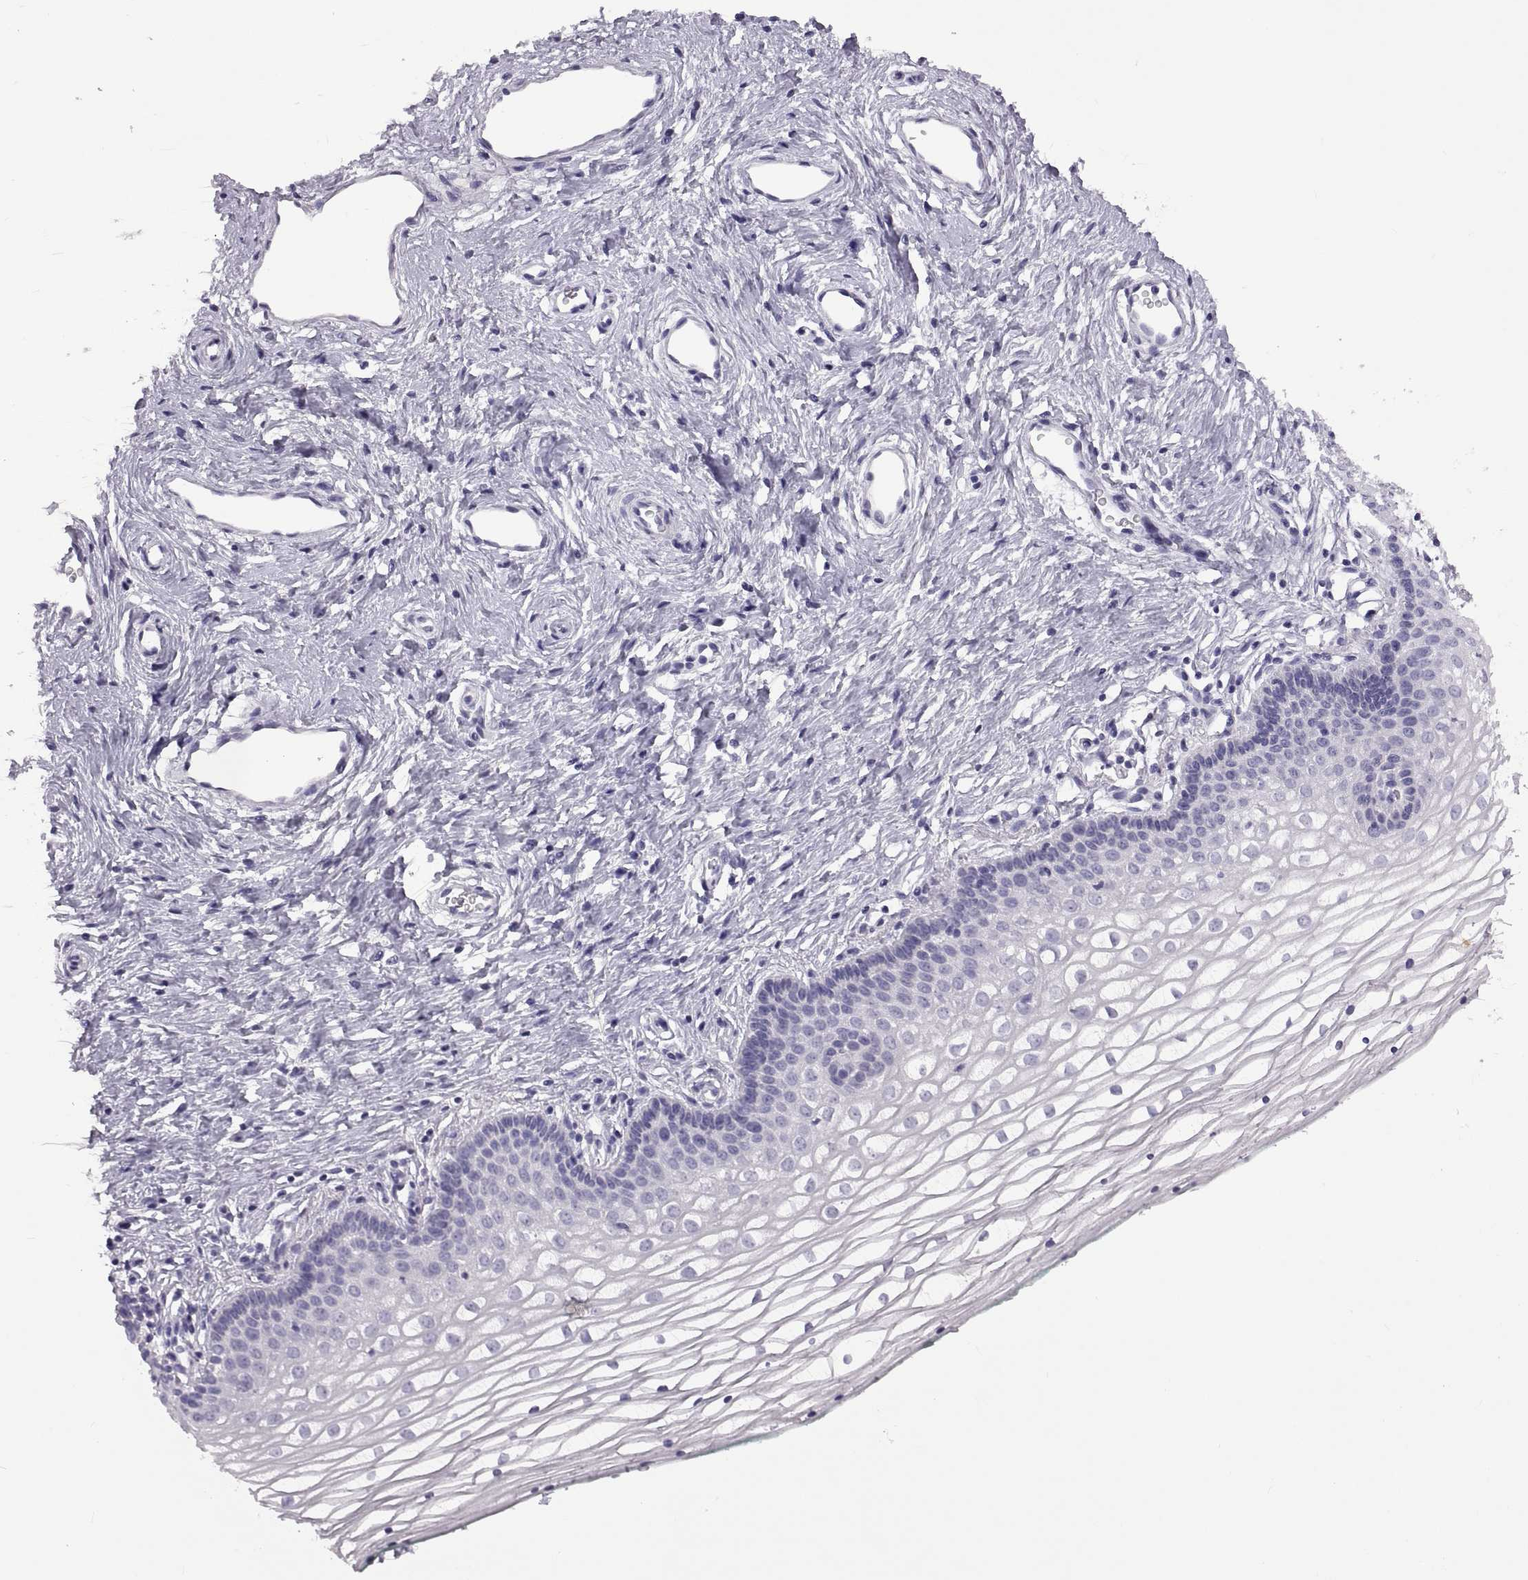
{"staining": {"intensity": "negative", "quantity": "none", "location": "none"}, "tissue": "vagina", "cell_type": "Squamous epithelial cells", "image_type": "normal", "snomed": [{"axis": "morphology", "description": "Normal tissue, NOS"}, {"axis": "topography", "description": "Vagina"}], "caption": "Immunohistochemical staining of unremarkable human vagina exhibits no significant staining in squamous epithelial cells. (IHC, brightfield microscopy, high magnification).", "gene": "RDM1", "patient": {"sex": "female", "age": 36}}